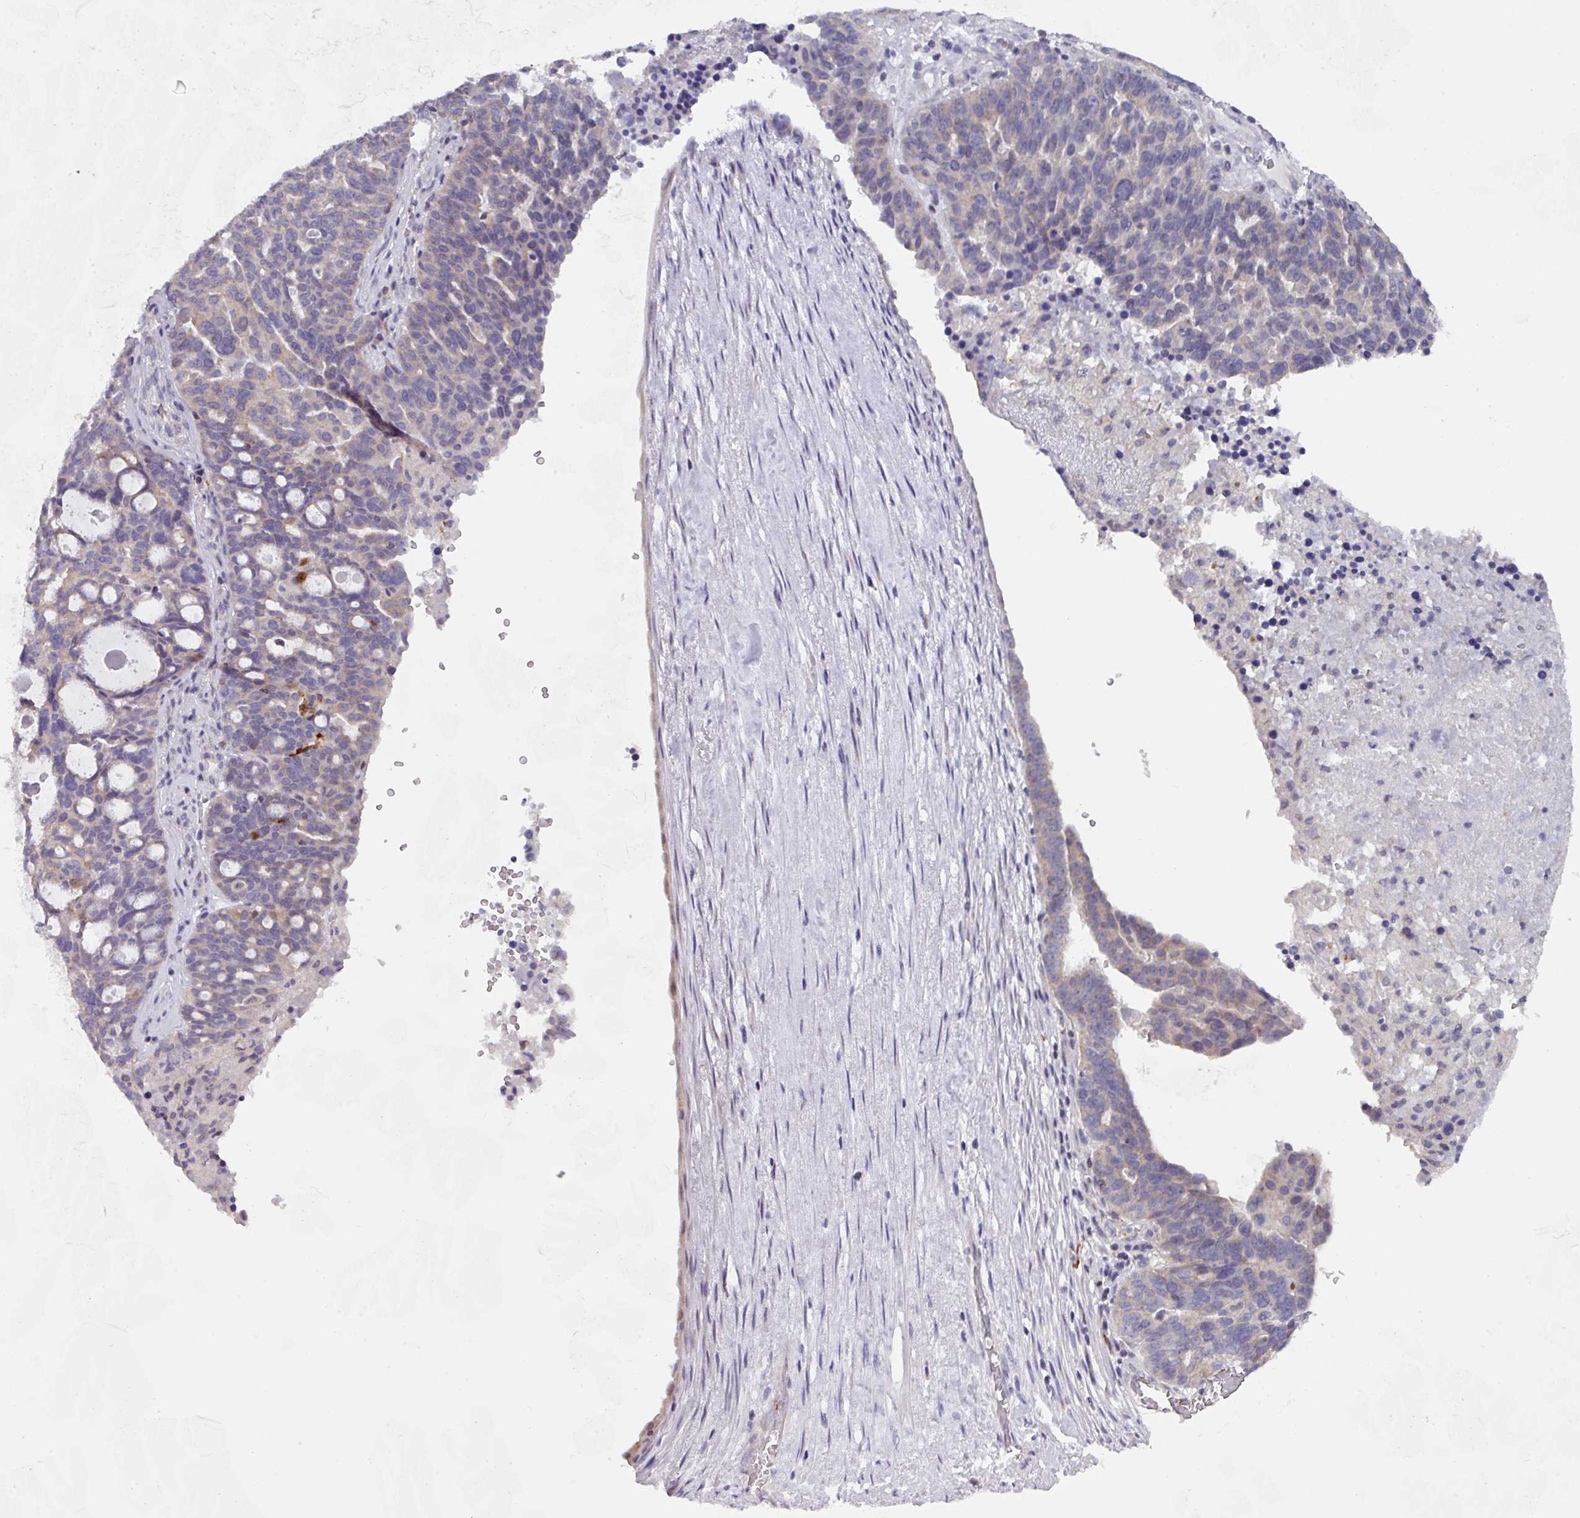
{"staining": {"intensity": "weak", "quantity": "<25%", "location": "cytoplasmic/membranous"}, "tissue": "ovarian cancer", "cell_type": "Tumor cells", "image_type": "cancer", "snomed": [{"axis": "morphology", "description": "Cystadenocarcinoma, serous, NOS"}, {"axis": "topography", "description": "Ovary"}], "caption": "Human ovarian serous cystadenocarcinoma stained for a protein using IHC exhibits no expression in tumor cells.", "gene": "DCAF12L2", "patient": {"sex": "female", "age": 59}}